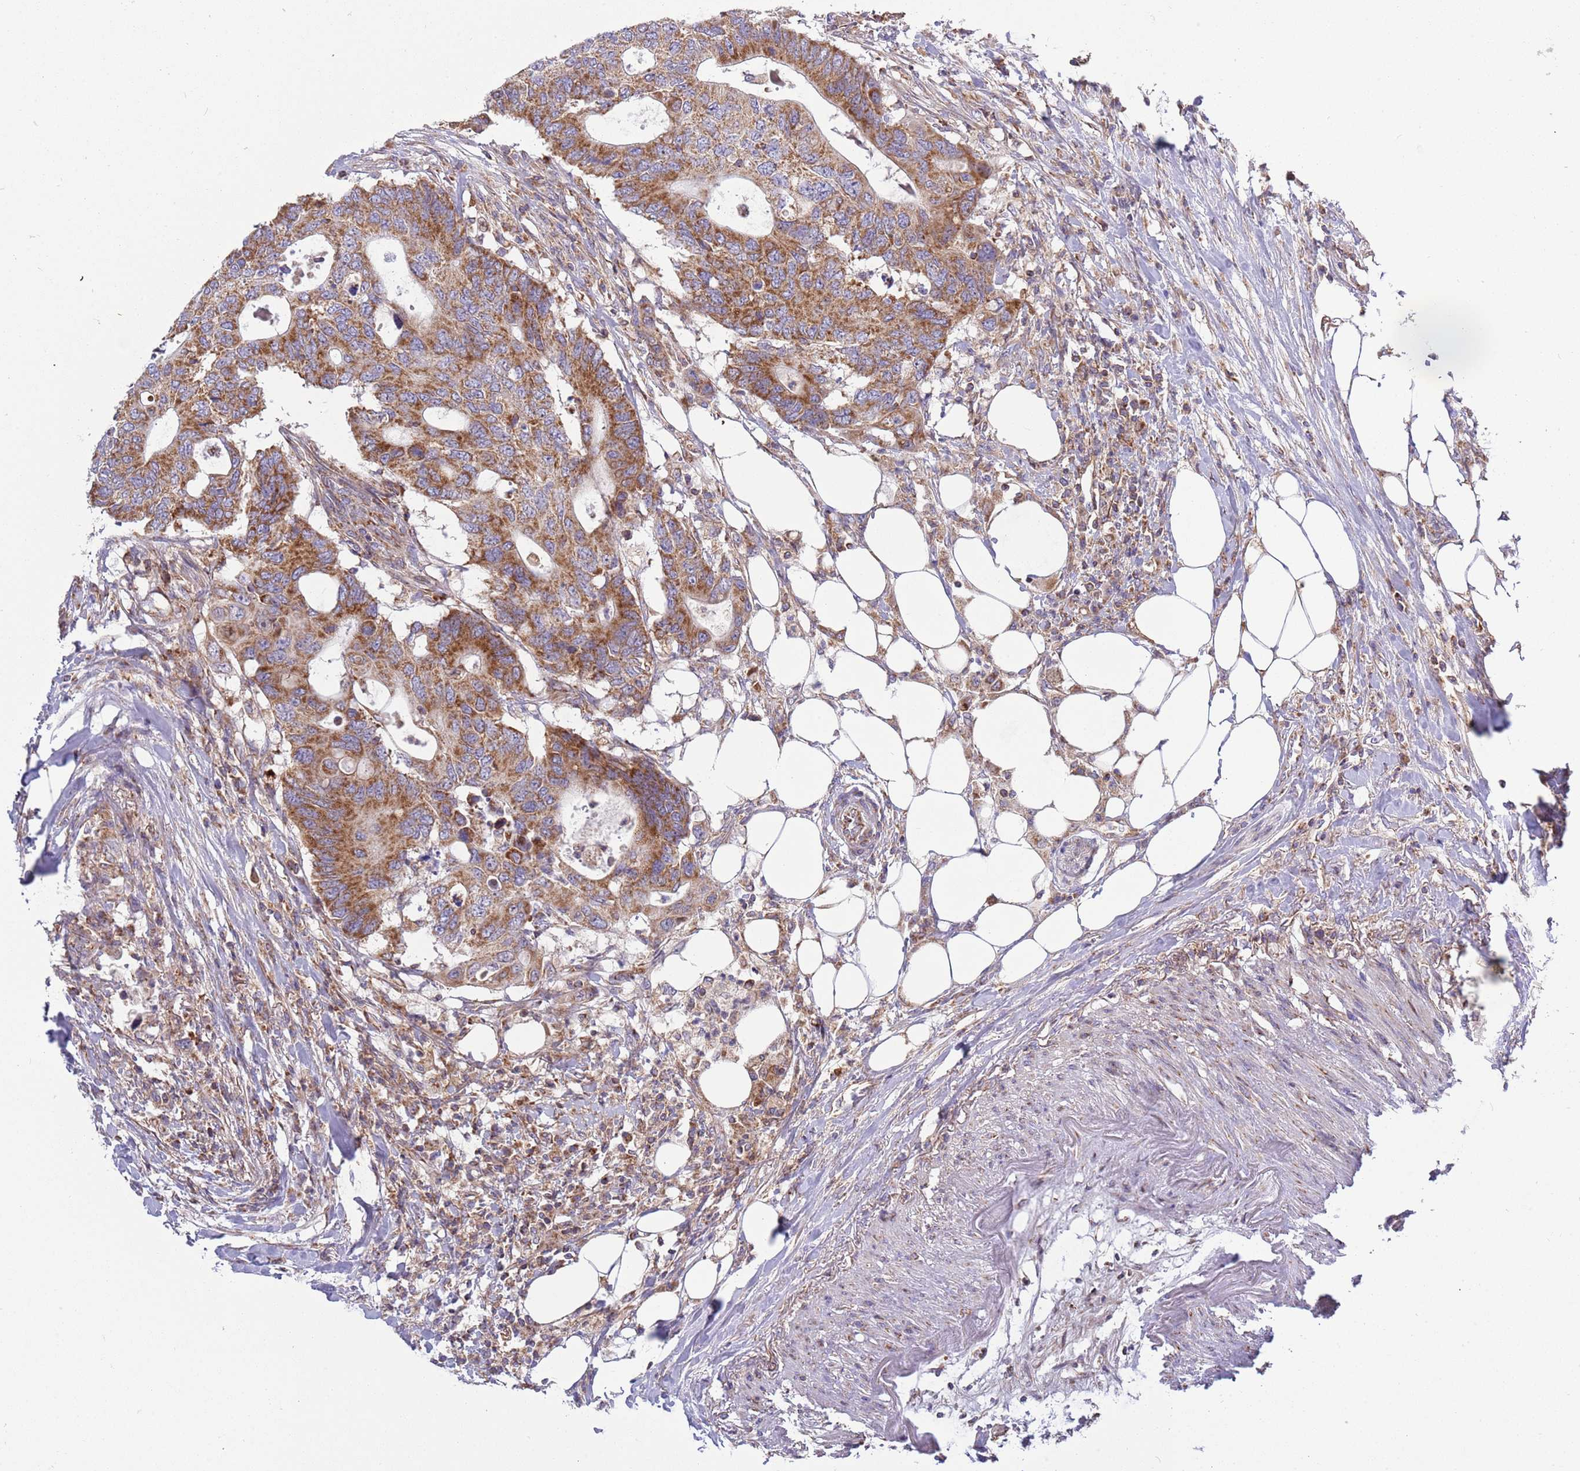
{"staining": {"intensity": "strong", "quantity": "25%-75%", "location": "cytoplasmic/membranous"}, "tissue": "colorectal cancer", "cell_type": "Tumor cells", "image_type": "cancer", "snomed": [{"axis": "morphology", "description": "Adenocarcinoma, NOS"}, {"axis": "topography", "description": "Colon"}], "caption": "Tumor cells exhibit high levels of strong cytoplasmic/membranous staining in approximately 25%-75% of cells in adenocarcinoma (colorectal).", "gene": "IRS4", "patient": {"sex": "male", "age": 71}}